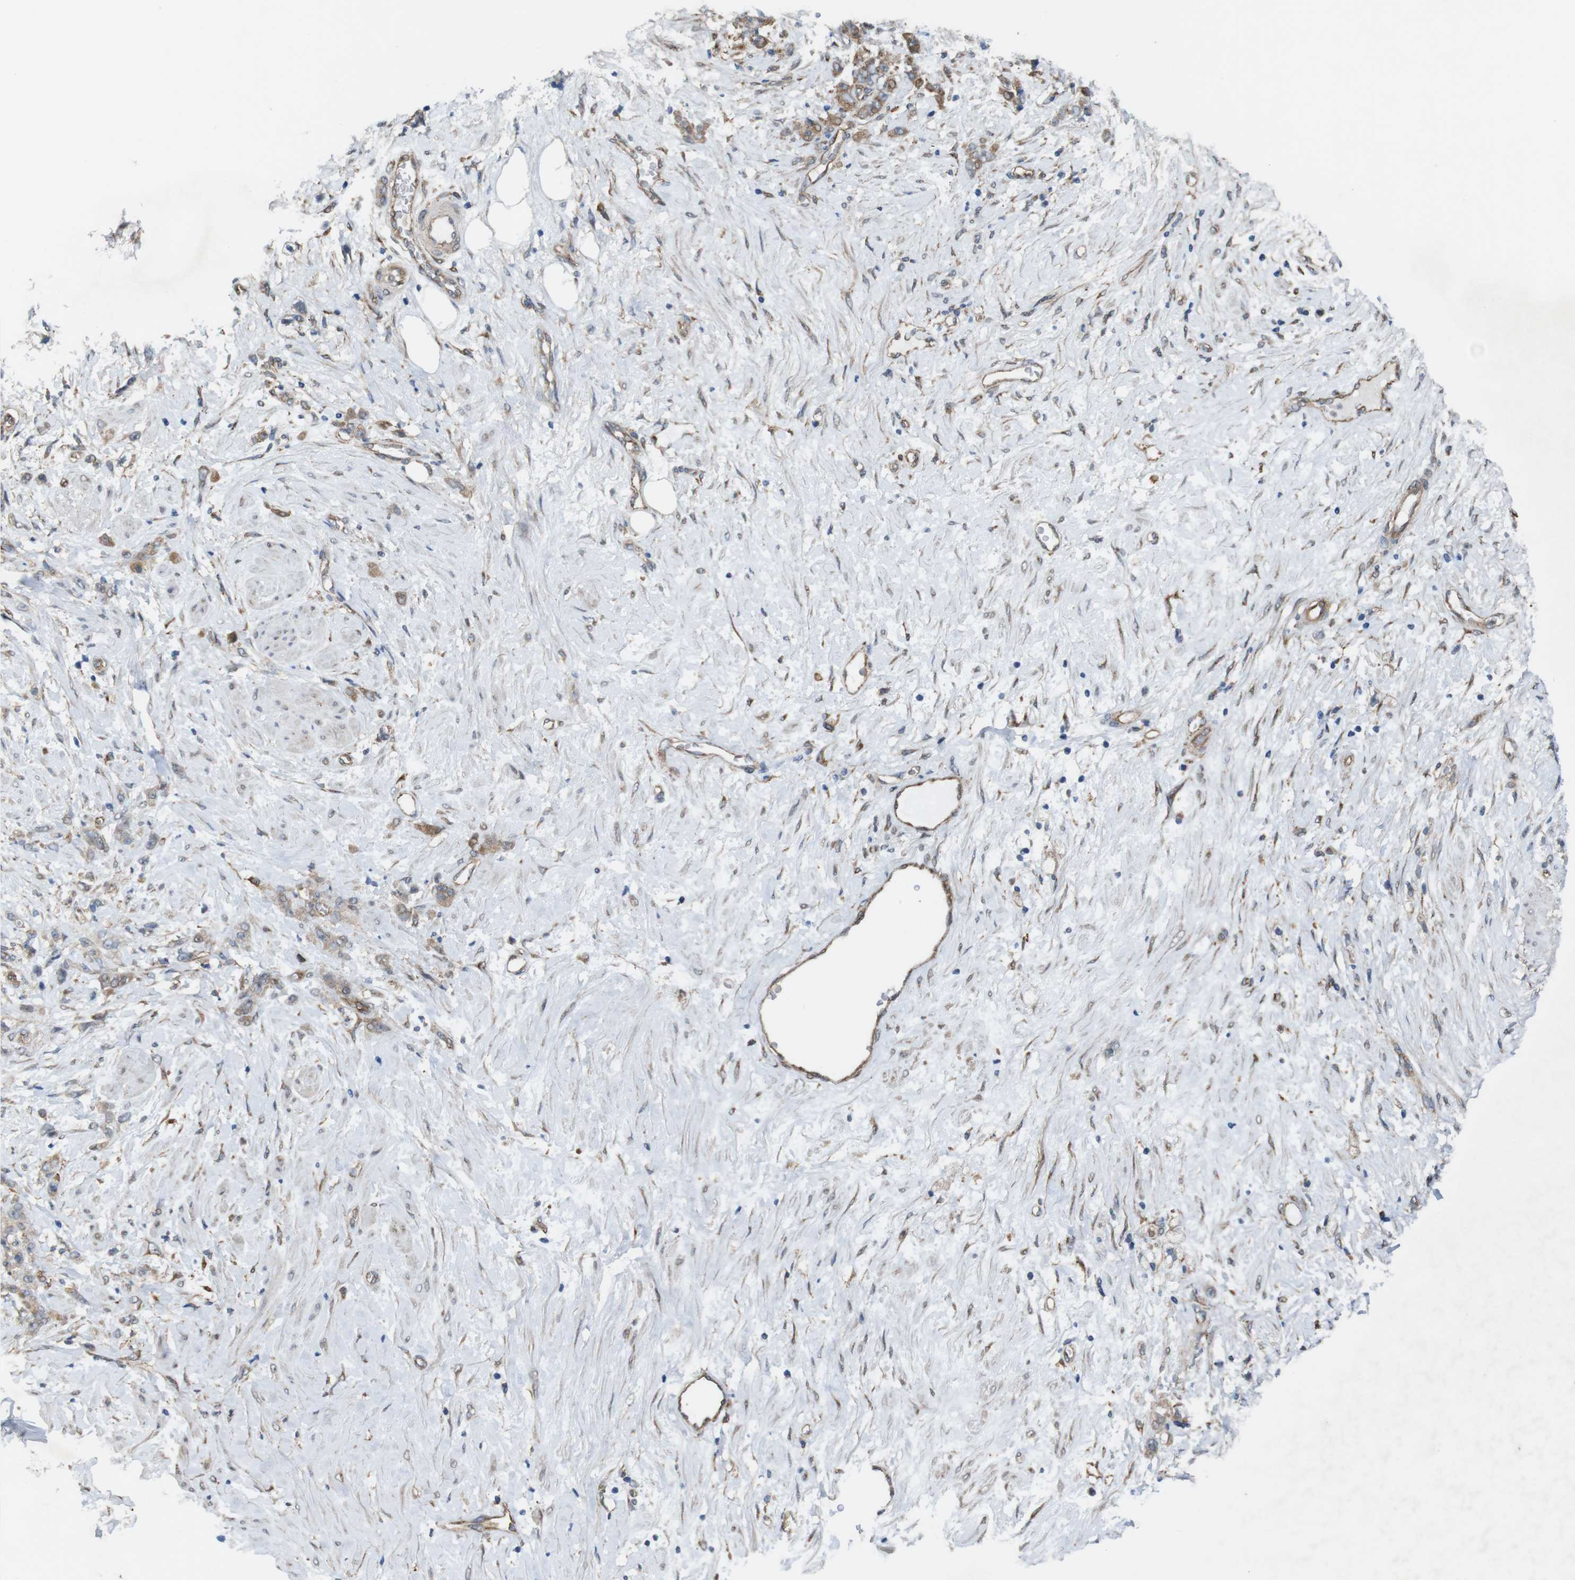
{"staining": {"intensity": "weak", "quantity": ">75%", "location": "cytoplasmic/membranous"}, "tissue": "stomach cancer", "cell_type": "Tumor cells", "image_type": "cancer", "snomed": [{"axis": "morphology", "description": "Adenocarcinoma, NOS"}, {"axis": "topography", "description": "Stomach"}], "caption": "Adenocarcinoma (stomach) stained with a brown dye displays weak cytoplasmic/membranous positive staining in approximately >75% of tumor cells.", "gene": "PTGER4", "patient": {"sex": "male", "age": 82}}